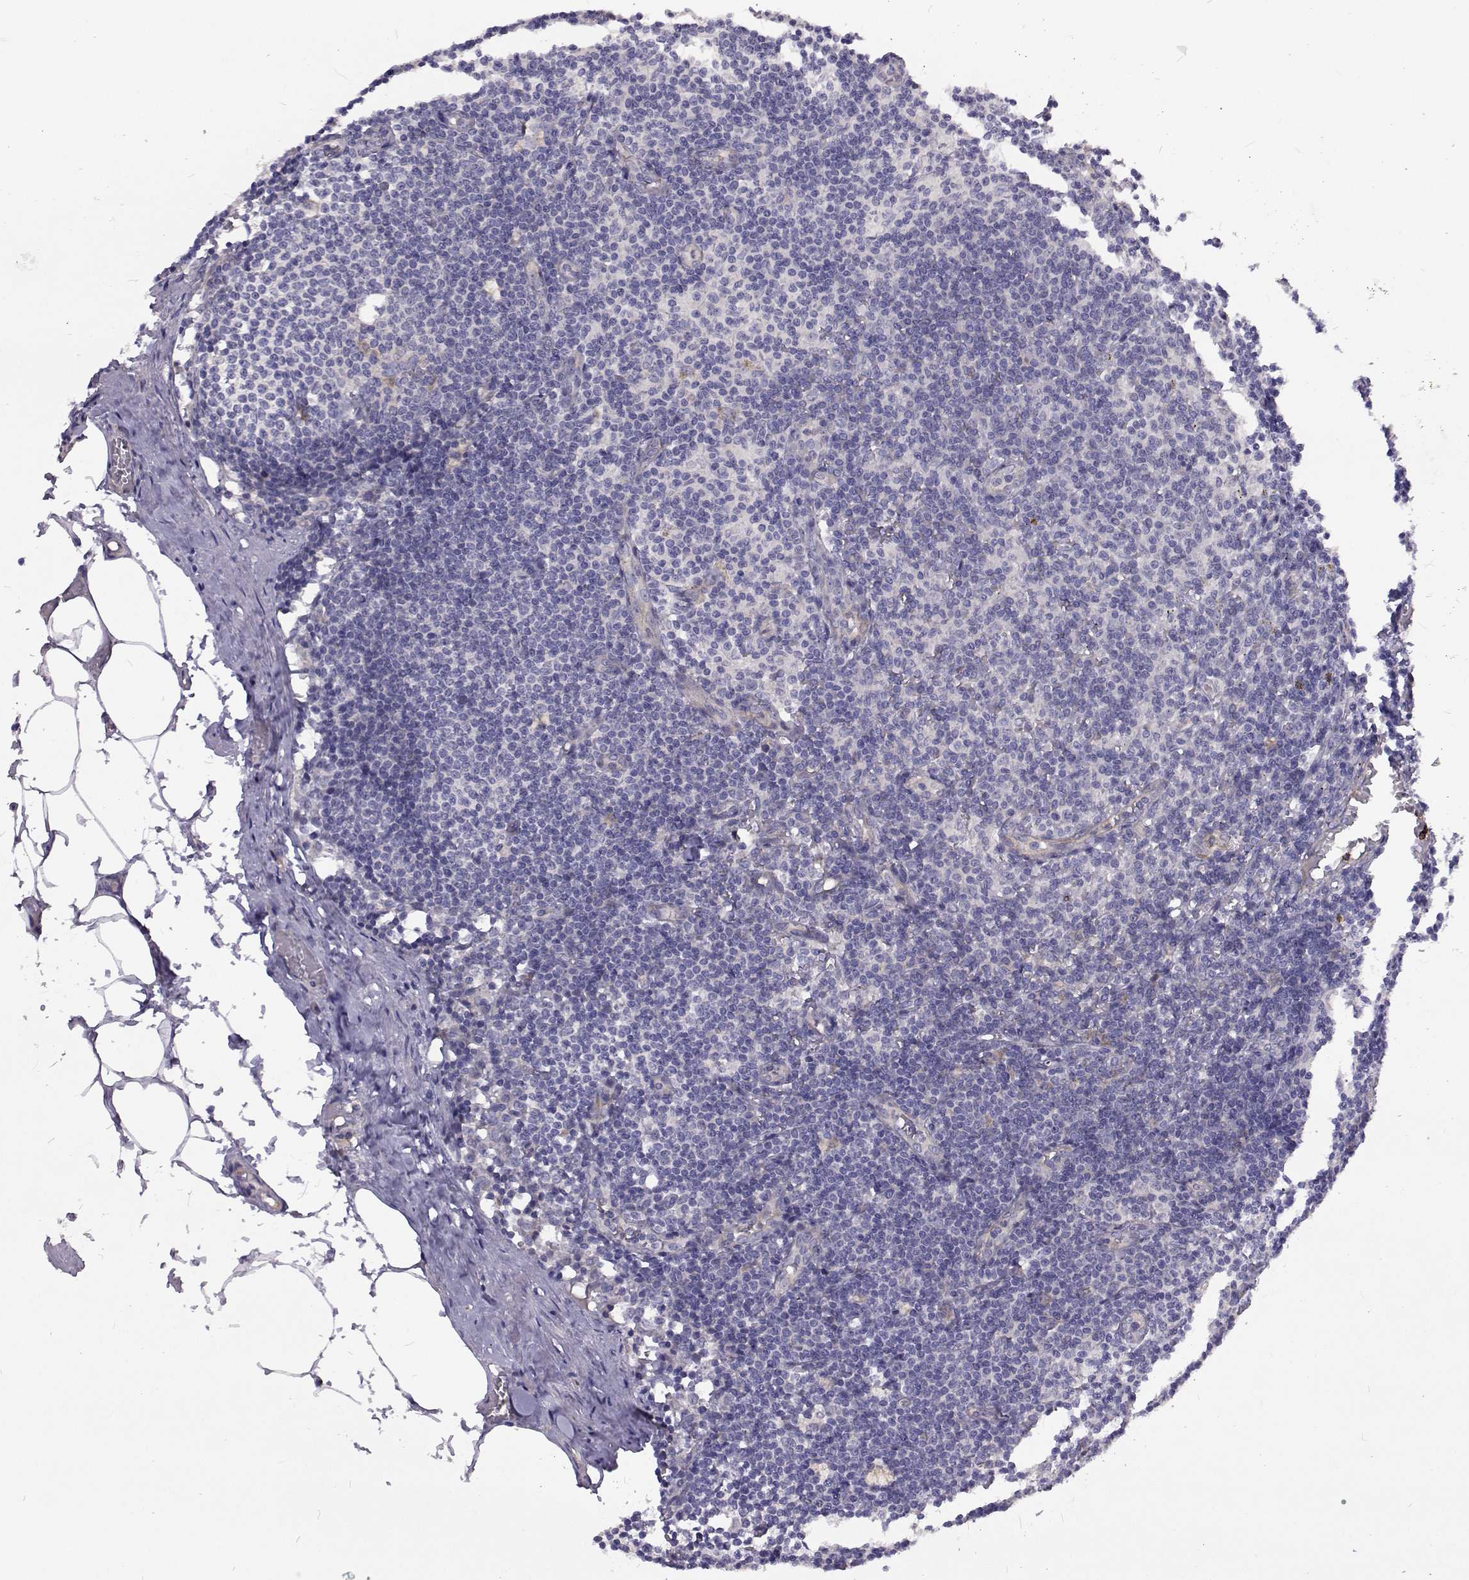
{"staining": {"intensity": "negative", "quantity": "none", "location": "none"}, "tissue": "lymph node", "cell_type": "Germinal center cells", "image_type": "normal", "snomed": [{"axis": "morphology", "description": "Normal tissue, NOS"}, {"axis": "topography", "description": "Lymph node"}], "caption": "The image displays no staining of germinal center cells in benign lymph node. The staining is performed using DAB brown chromogen with nuclei counter-stained in using hematoxylin.", "gene": "NPR3", "patient": {"sex": "female", "age": 69}}